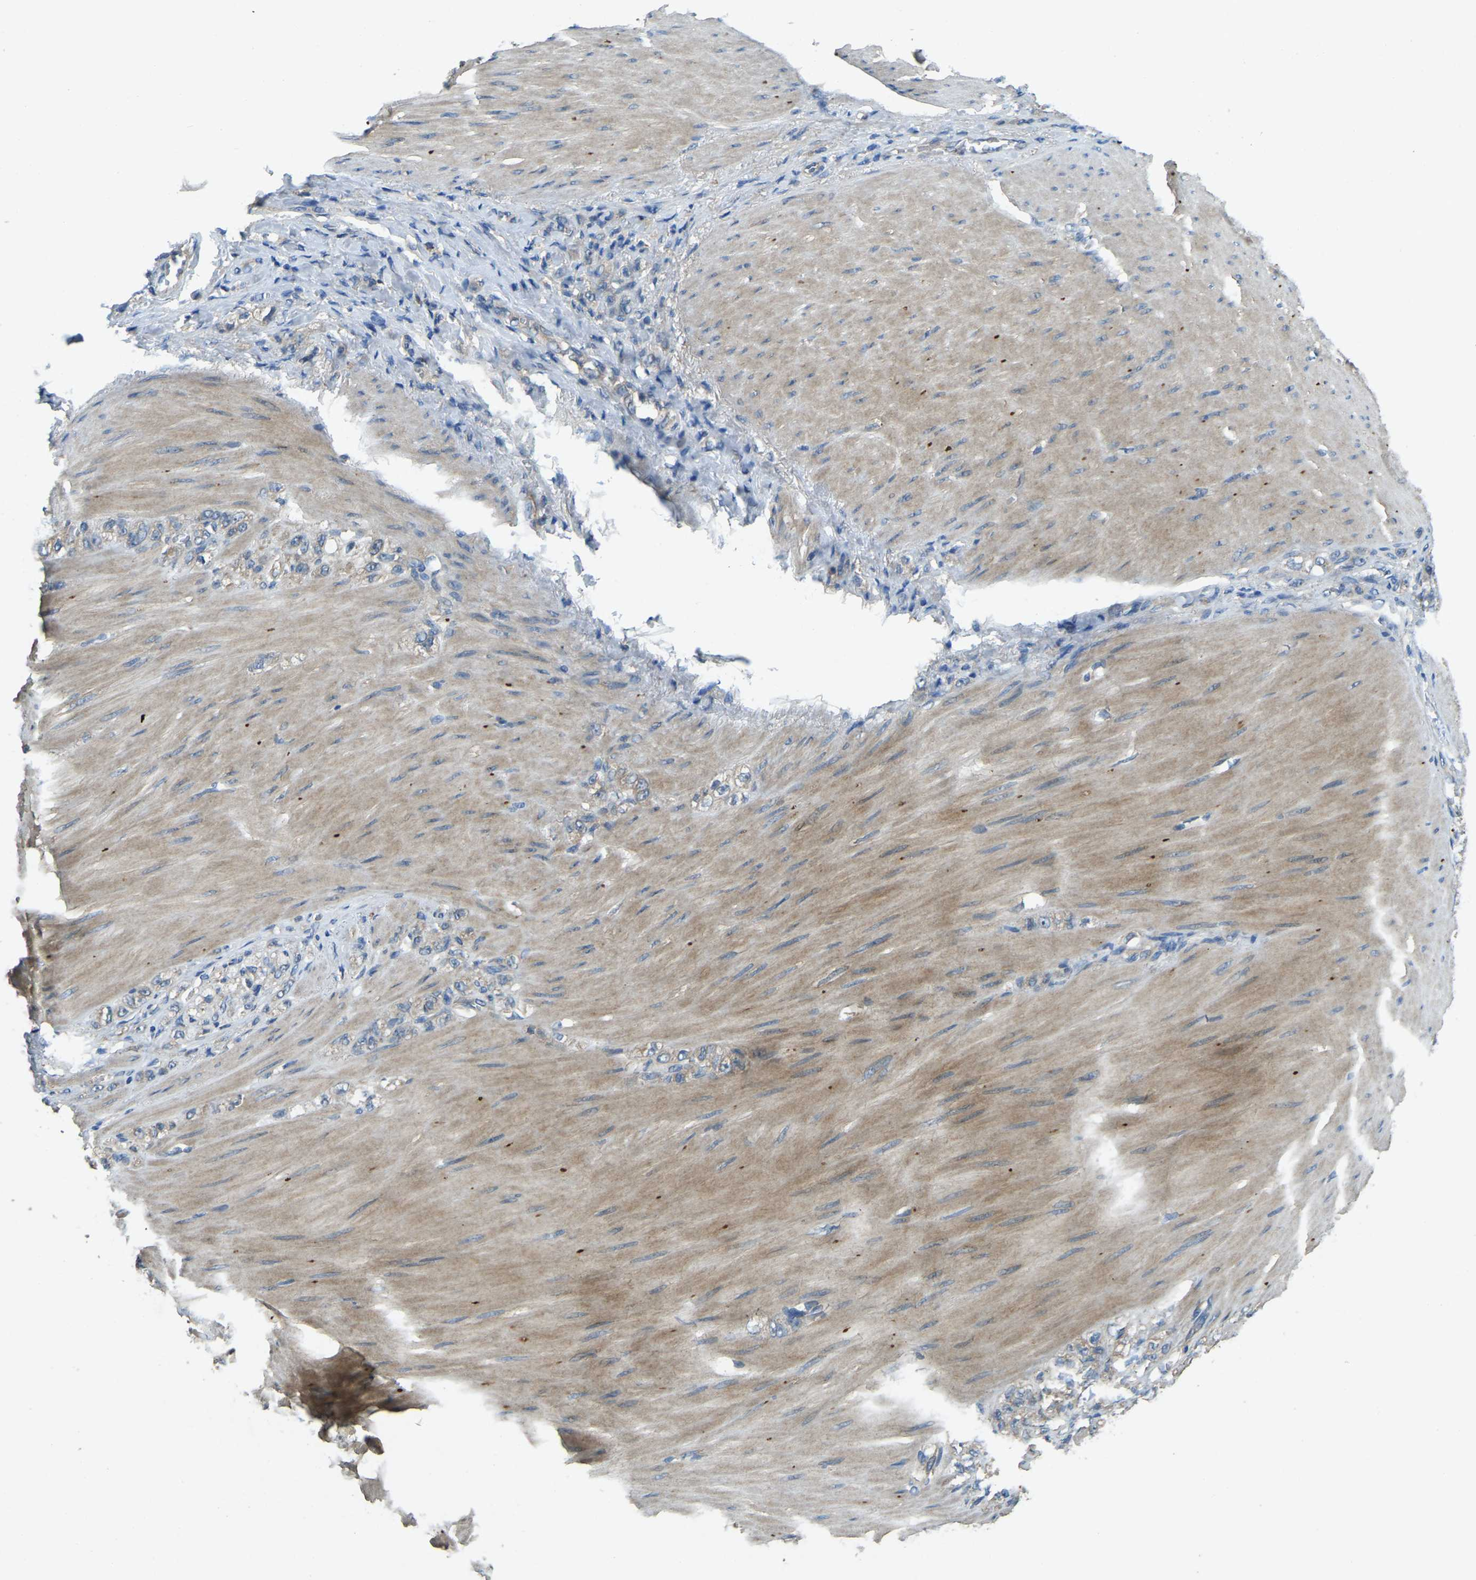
{"staining": {"intensity": "weak", "quantity": "<25%", "location": "cytoplasmic/membranous"}, "tissue": "stomach cancer", "cell_type": "Tumor cells", "image_type": "cancer", "snomed": [{"axis": "morphology", "description": "Normal tissue, NOS"}, {"axis": "morphology", "description": "Adenocarcinoma, NOS"}, {"axis": "topography", "description": "Stomach"}], "caption": "Stomach cancer stained for a protein using immunohistochemistry displays no staining tumor cells.", "gene": "ATP8B1", "patient": {"sex": "male", "age": 82}}